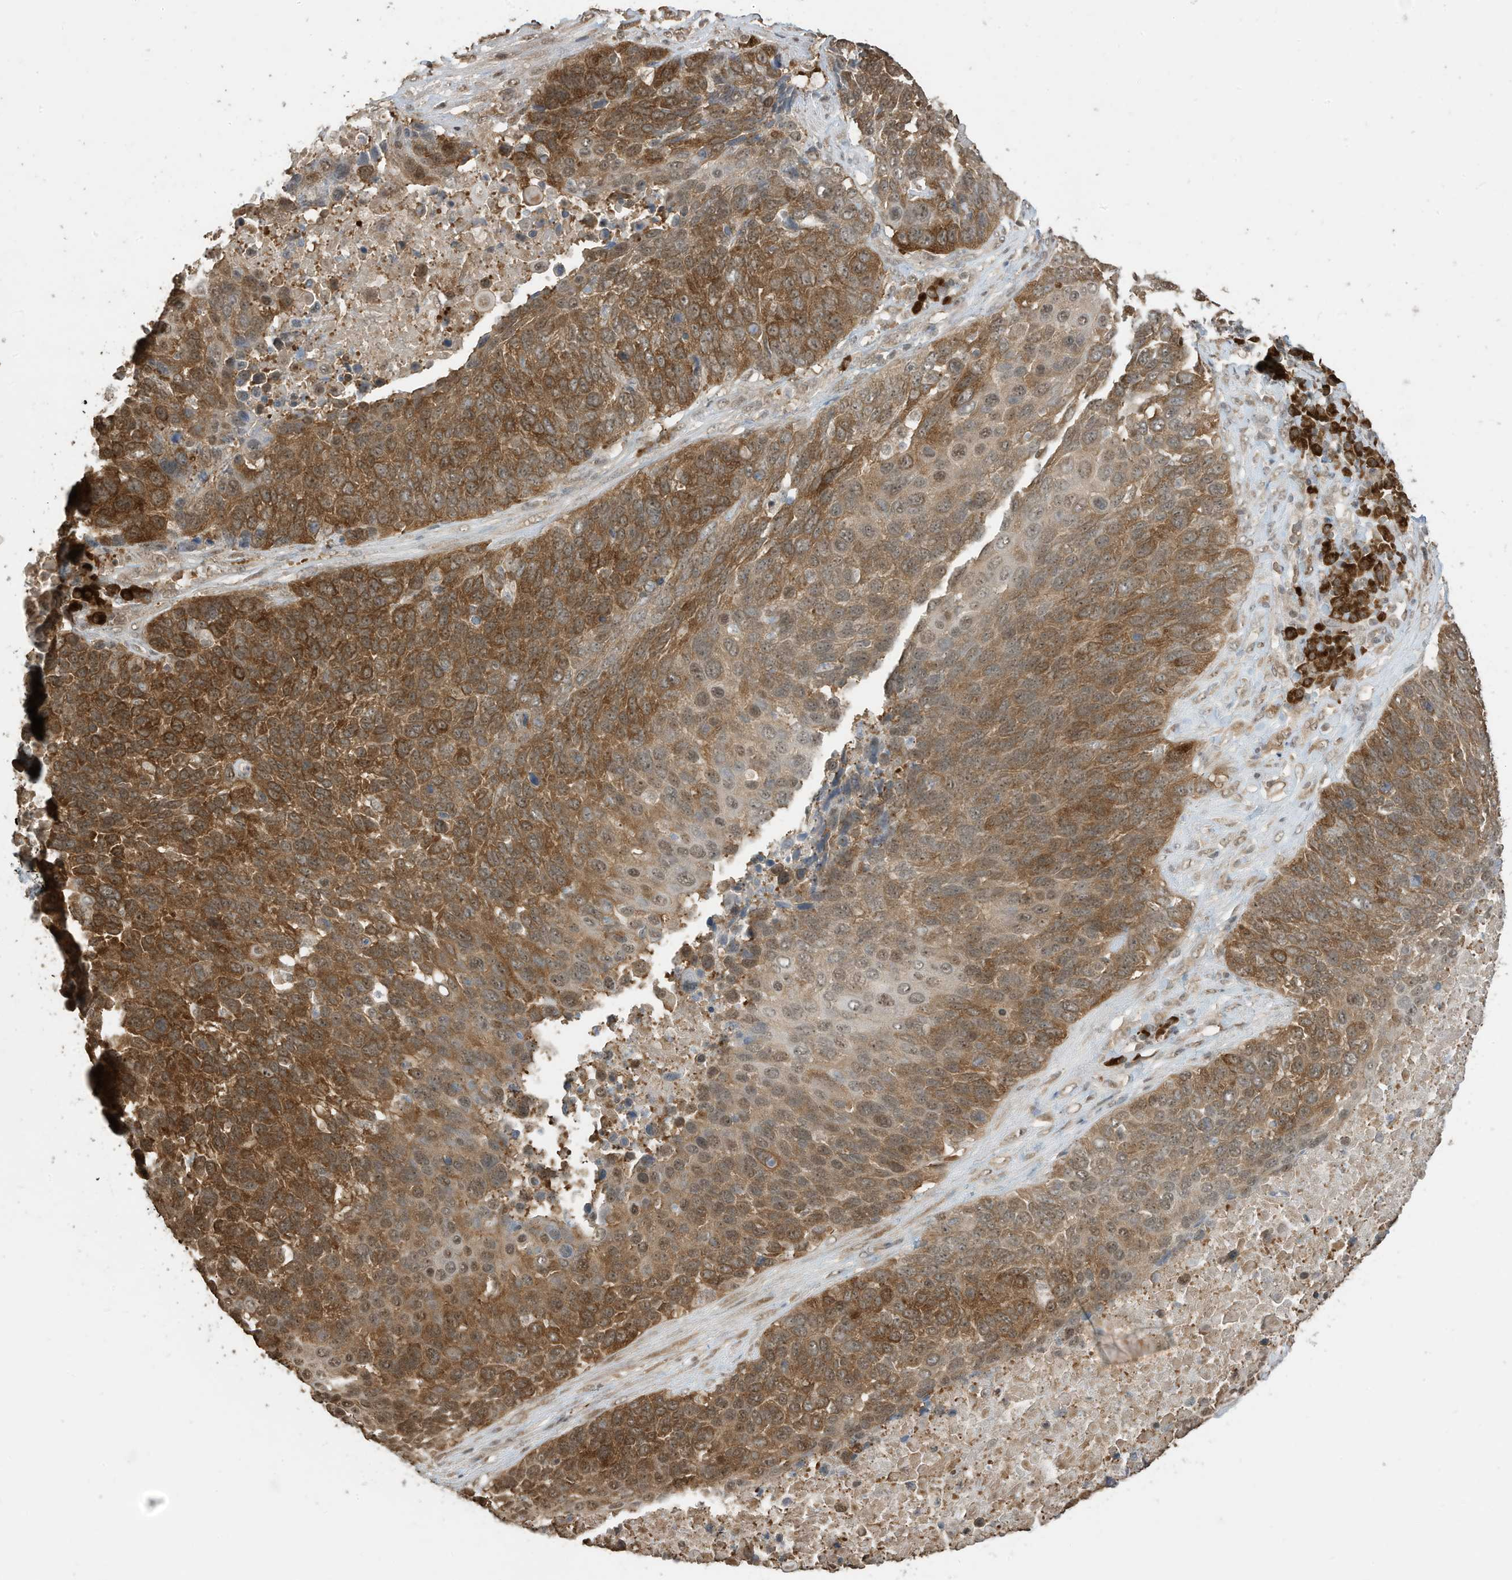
{"staining": {"intensity": "moderate", "quantity": ">75%", "location": "cytoplasmic/membranous,nuclear"}, "tissue": "lung cancer", "cell_type": "Tumor cells", "image_type": "cancer", "snomed": [{"axis": "morphology", "description": "Squamous cell carcinoma, NOS"}, {"axis": "topography", "description": "Lung"}], "caption": "This is a photomicrograph of IHC staining of lung cancer, which shows moderate expression in the cytoplasmic/membranous and nuclear of tumor cells.", "gene": "ZNF195", "patient": {"sex": "male", "age": 66}}